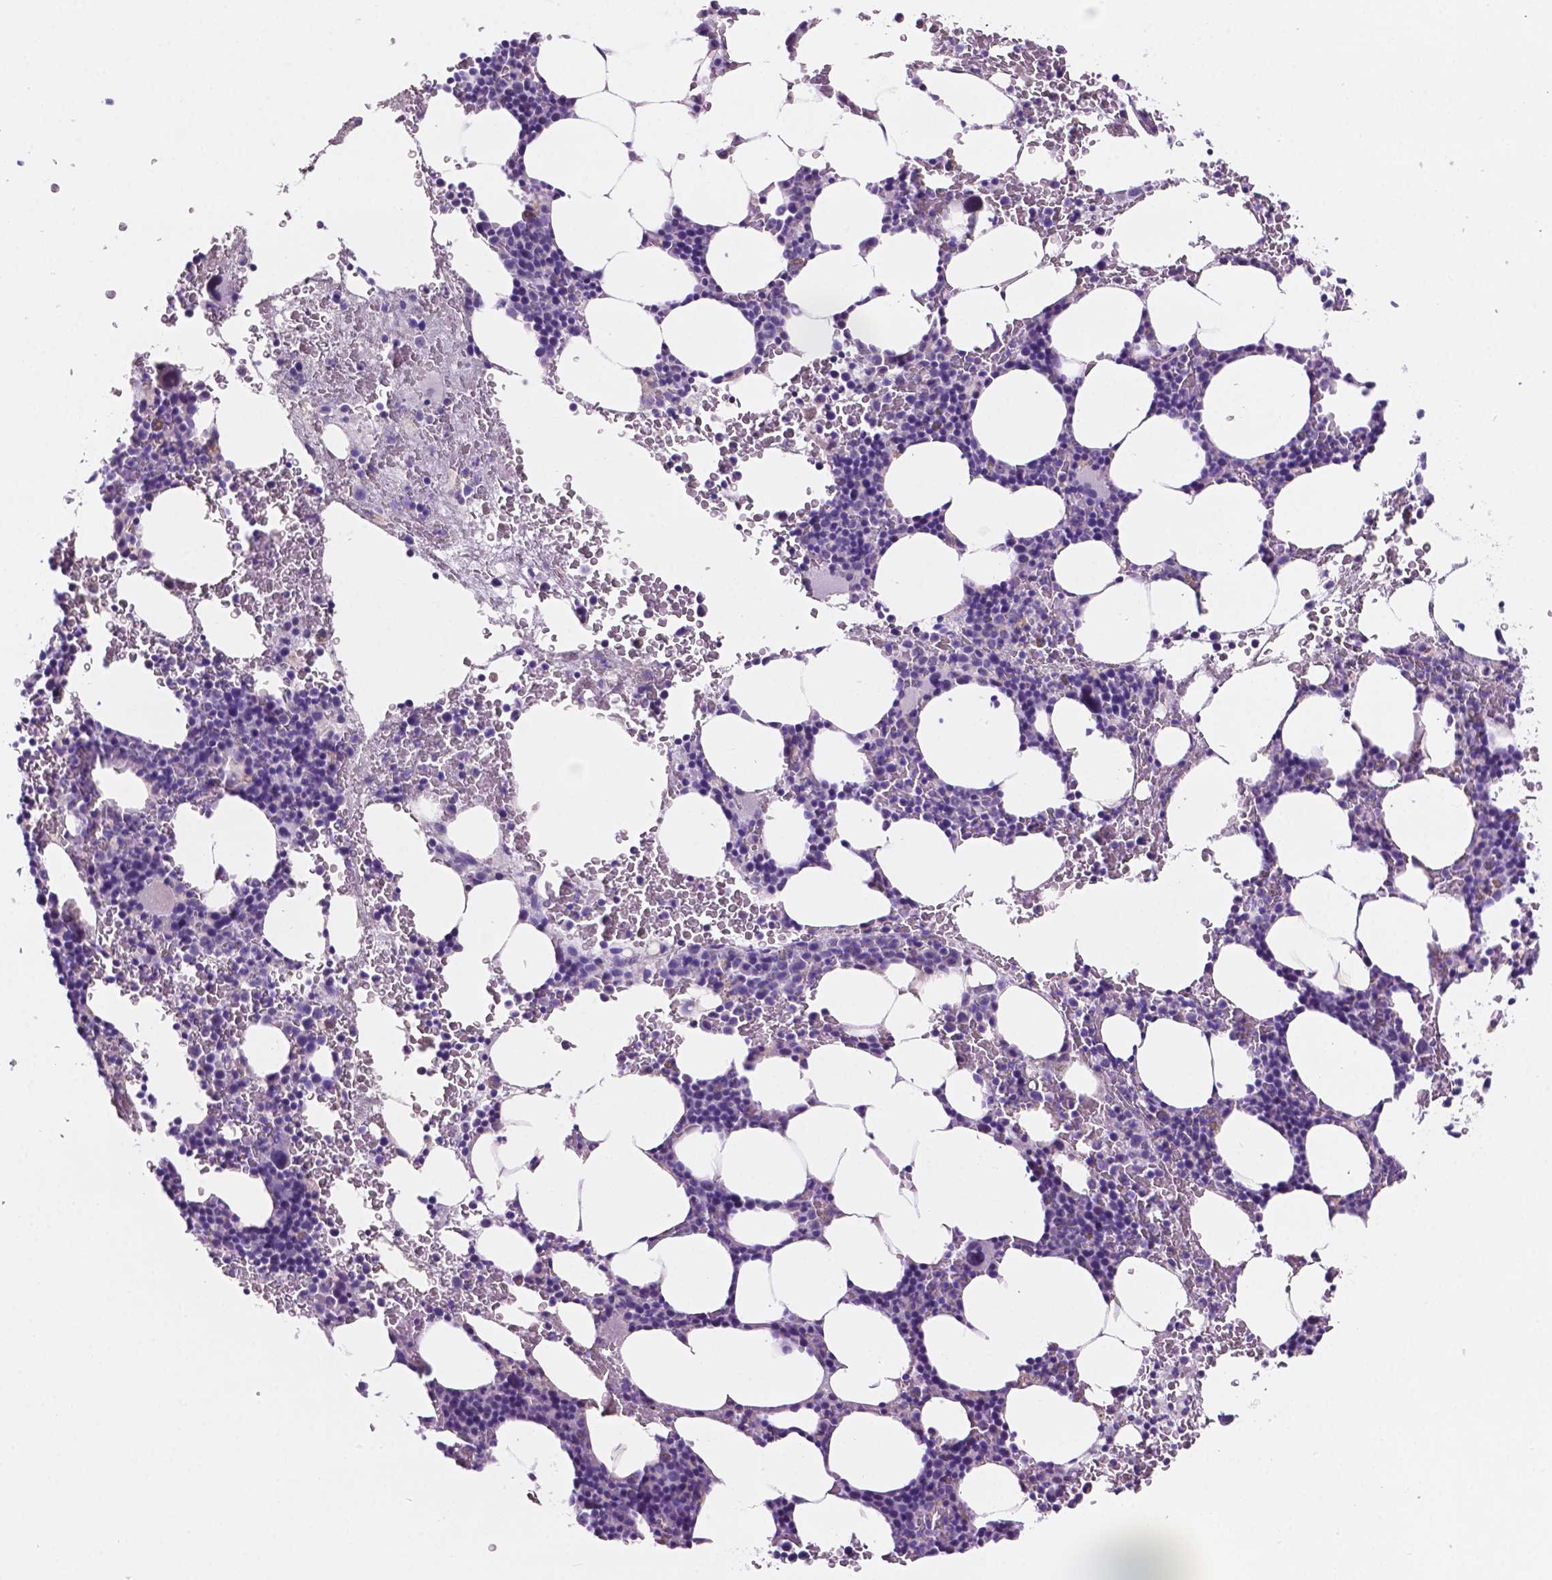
{"staining": {"intensity": "negative", "quantity": "none", "location": "none"}, "tissue": "bone marrow", "cell_type": "Hematopoietic cells", "image_type": "normal", "snomed": [{"axis": "morphology", "description": "Normal tissue, NOS"}, {"axis": "topography", "description": "Bone marrow"}], "caption": "DAB (3,3'-diaminobenzidine) immunohistochemical staining of unremarkable human bone marrow exhibits no significant positivity in hematopoietic cells.", "gene": "ACY3", "patient": {"sex": "male", "age": 77}}